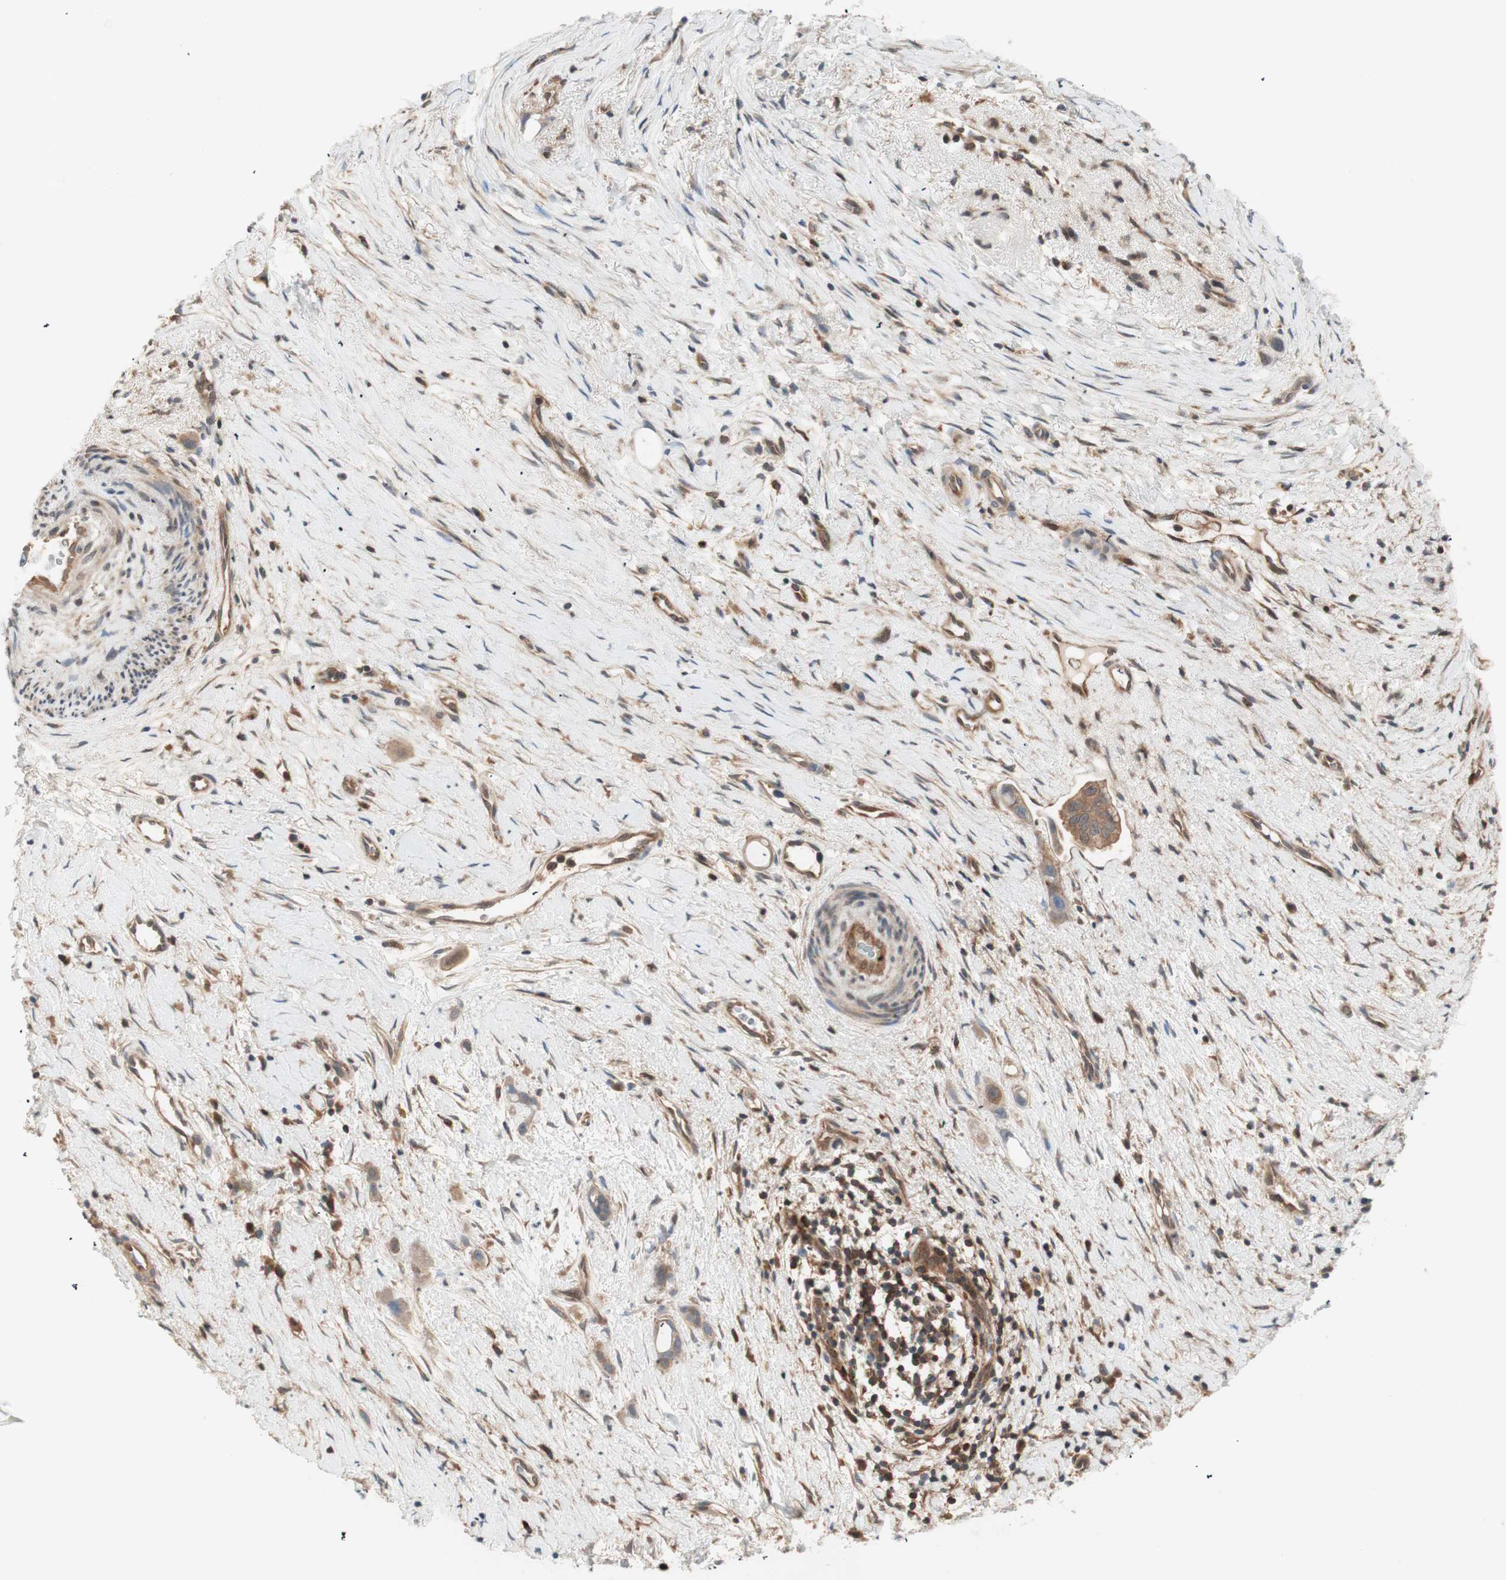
{"staining": {"intensity": "weak", "quantity": ">75%", "location": "cytoplasmic/membranous"}, "tissue": "liver cancer", "cell_type": "Tumor cells", "image_type": "cancer", "snomed": [{"axis": "morphology", "description": "Cholangiocarcinoma"}, {"axis": "topography", "description": "Liver"}], "caption": "IHC (DAB (3,3'-diaminobenzidine)) staining of liver cholangiocarcinoma exhibits weak cytoplasmic/membranous protein expression in approximately >75% of tumor cells.", "gene": "GALT", "patient": {"sex": "female", "age": 65}}